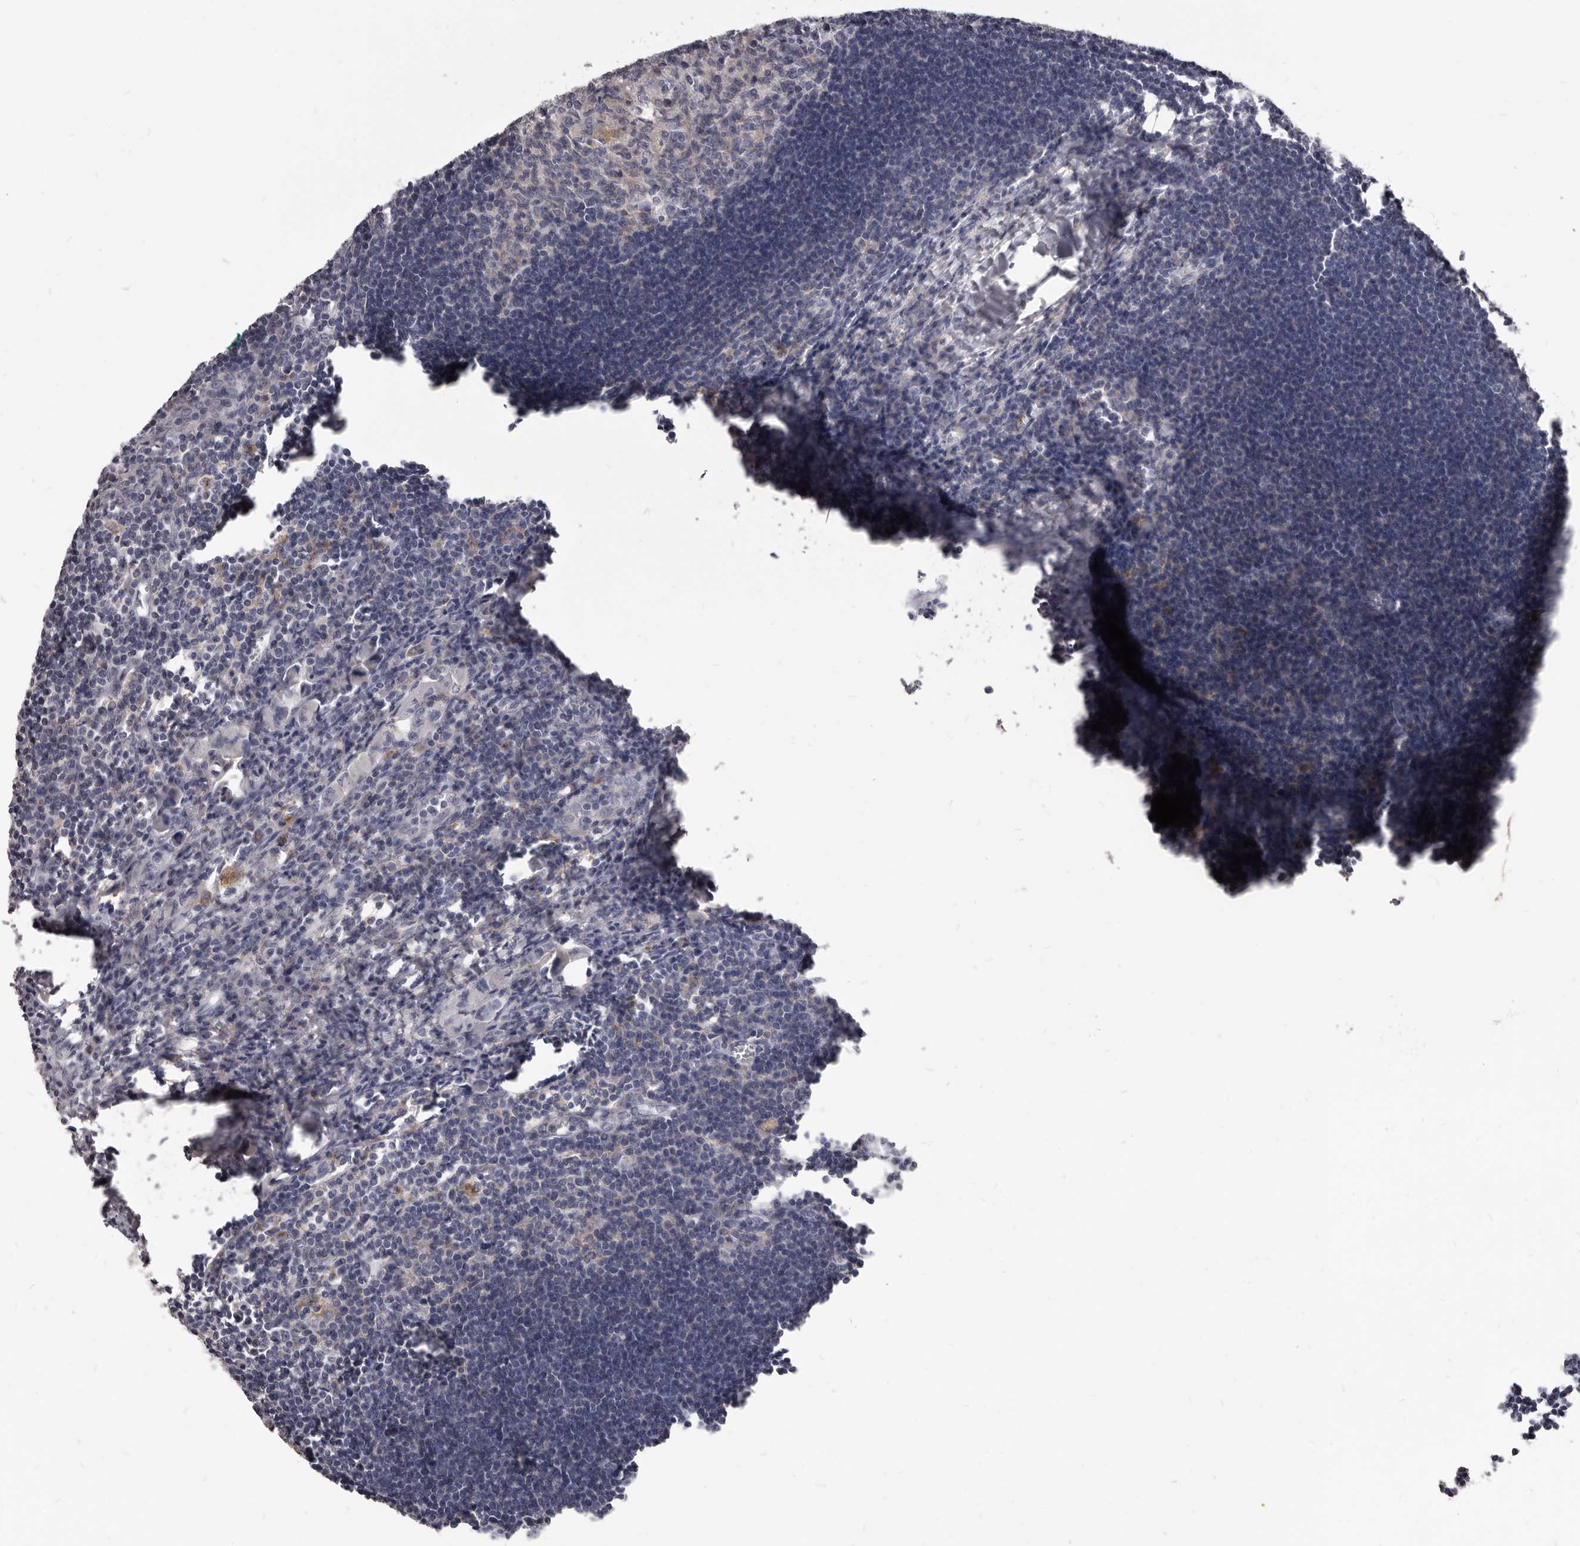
{"staining": {"intensity": "negative", "quantity": "none", "location": "none"}, "tissue": "lymph node", "cell_type": "Germinal center cells", "image_type": "normal", "snomed": [{"axis": "morphology", "description": "Normal tissue, NOS"}, {"axis": "morphology", "description": "Malignant melanoma, Metastatic site"}, {"axis": "topography", "description": "Lymph node"}], "caption": "Immunohistochemistry (IHC) histopathology image of benign human lymph node stained for a protein (brown), which shows no expression in germinal center cells.", "gene": "PI4K2A", "patient": {"sex": "male", "age": 41}}